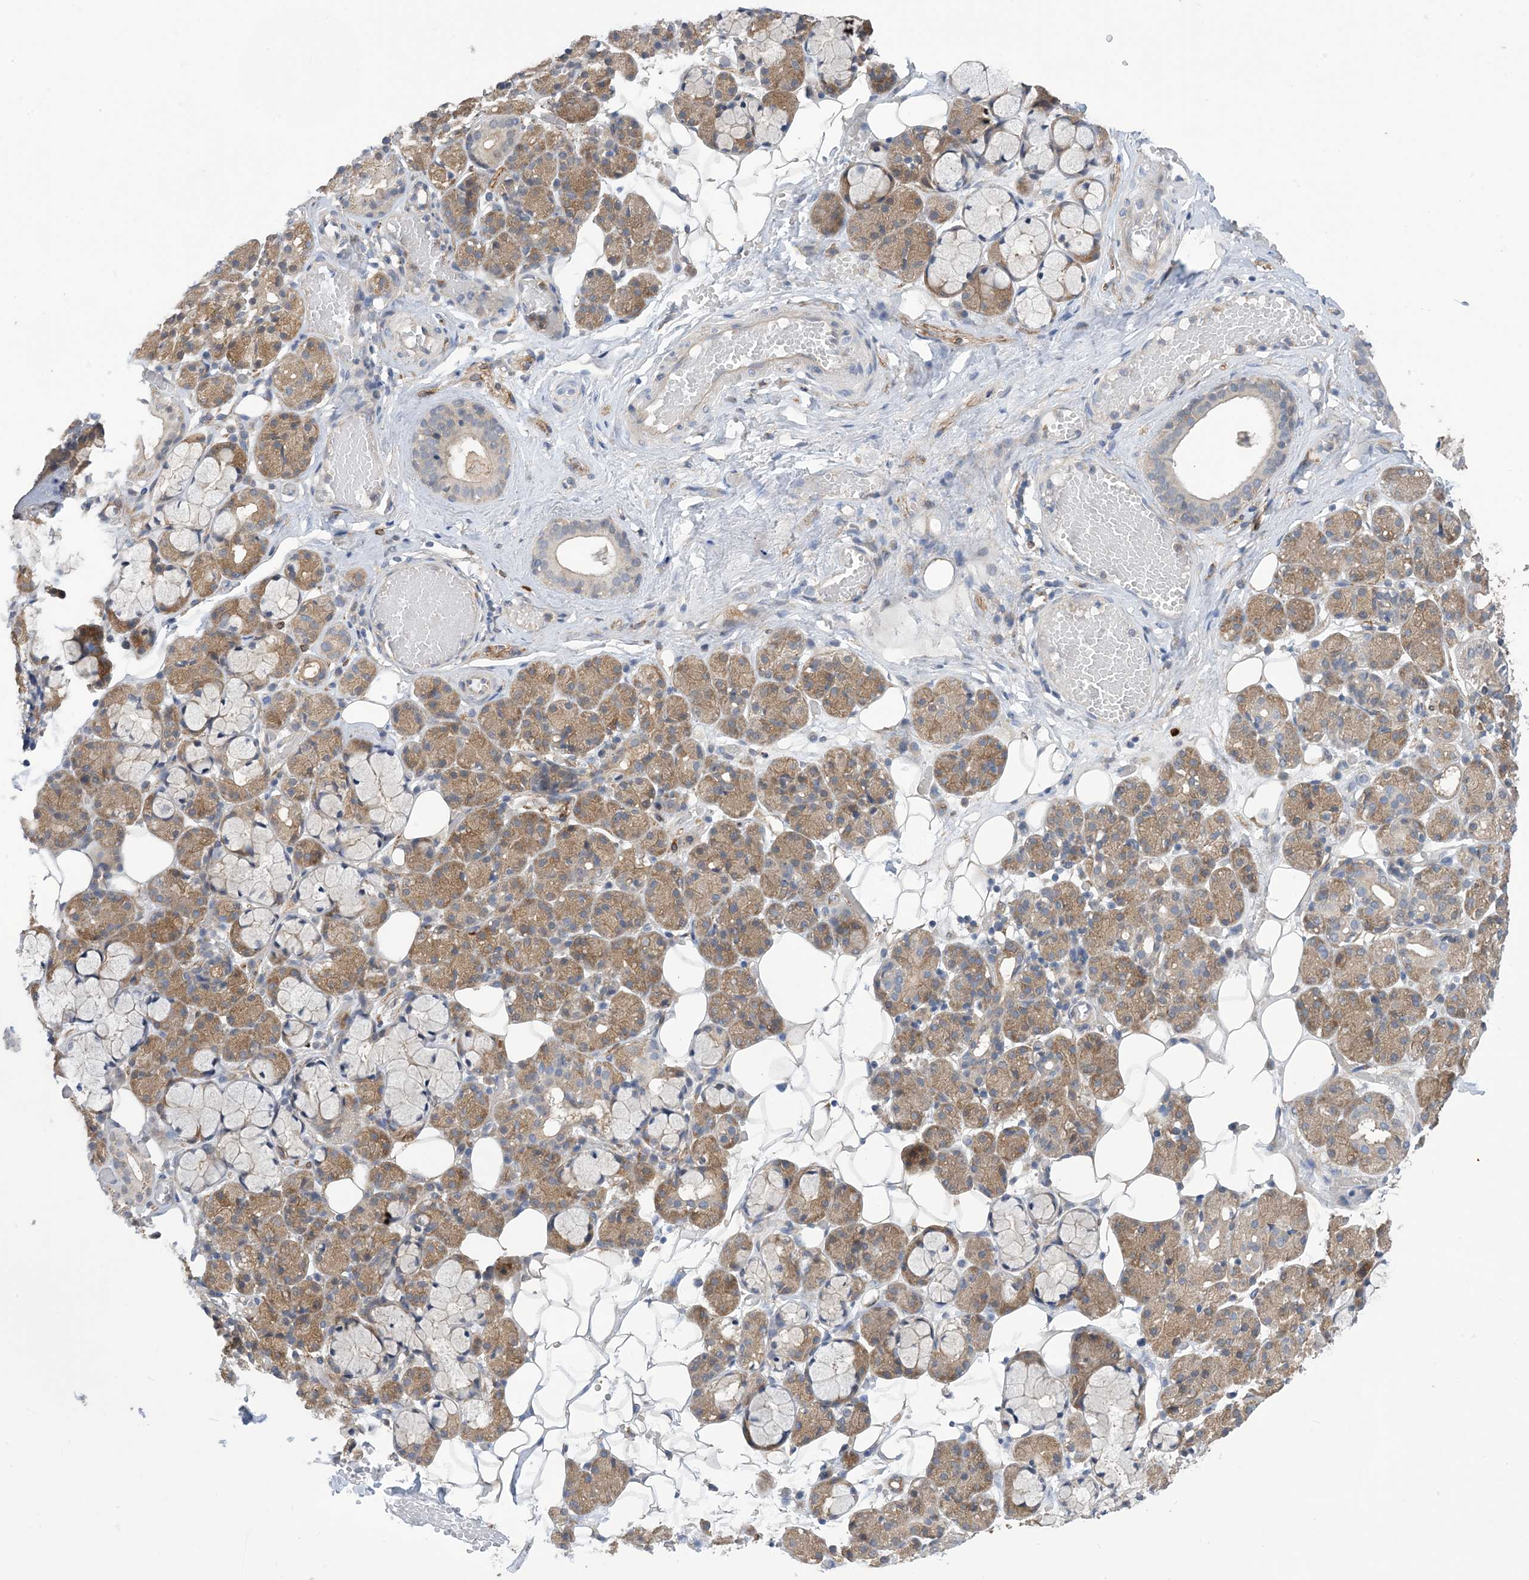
{"staining": {"intensity": "moderate", "quantity": "25%-75%", "location": "cytoplasmic/membranous"}, "tissue": "salivary gland", "cell_type": "Glandular cells", "image_type": "normal", "snomed": [{"axis": "morphology", "description": "Normal tissue, NOS"}, {"axis": "topography", "description": "Salivary gland"}], "caption": "Immunohistochemistry image of benign salivary gland: salivary gland stained using IHC shows medium levels of moderate protein expression localized specifically in the cytoplasmic/membranous of glandular cells, appearing as a cytoplasmic/membranous brown color.", "gene": "EHBP1", "patient": {"sex": "male", "age": 63}}